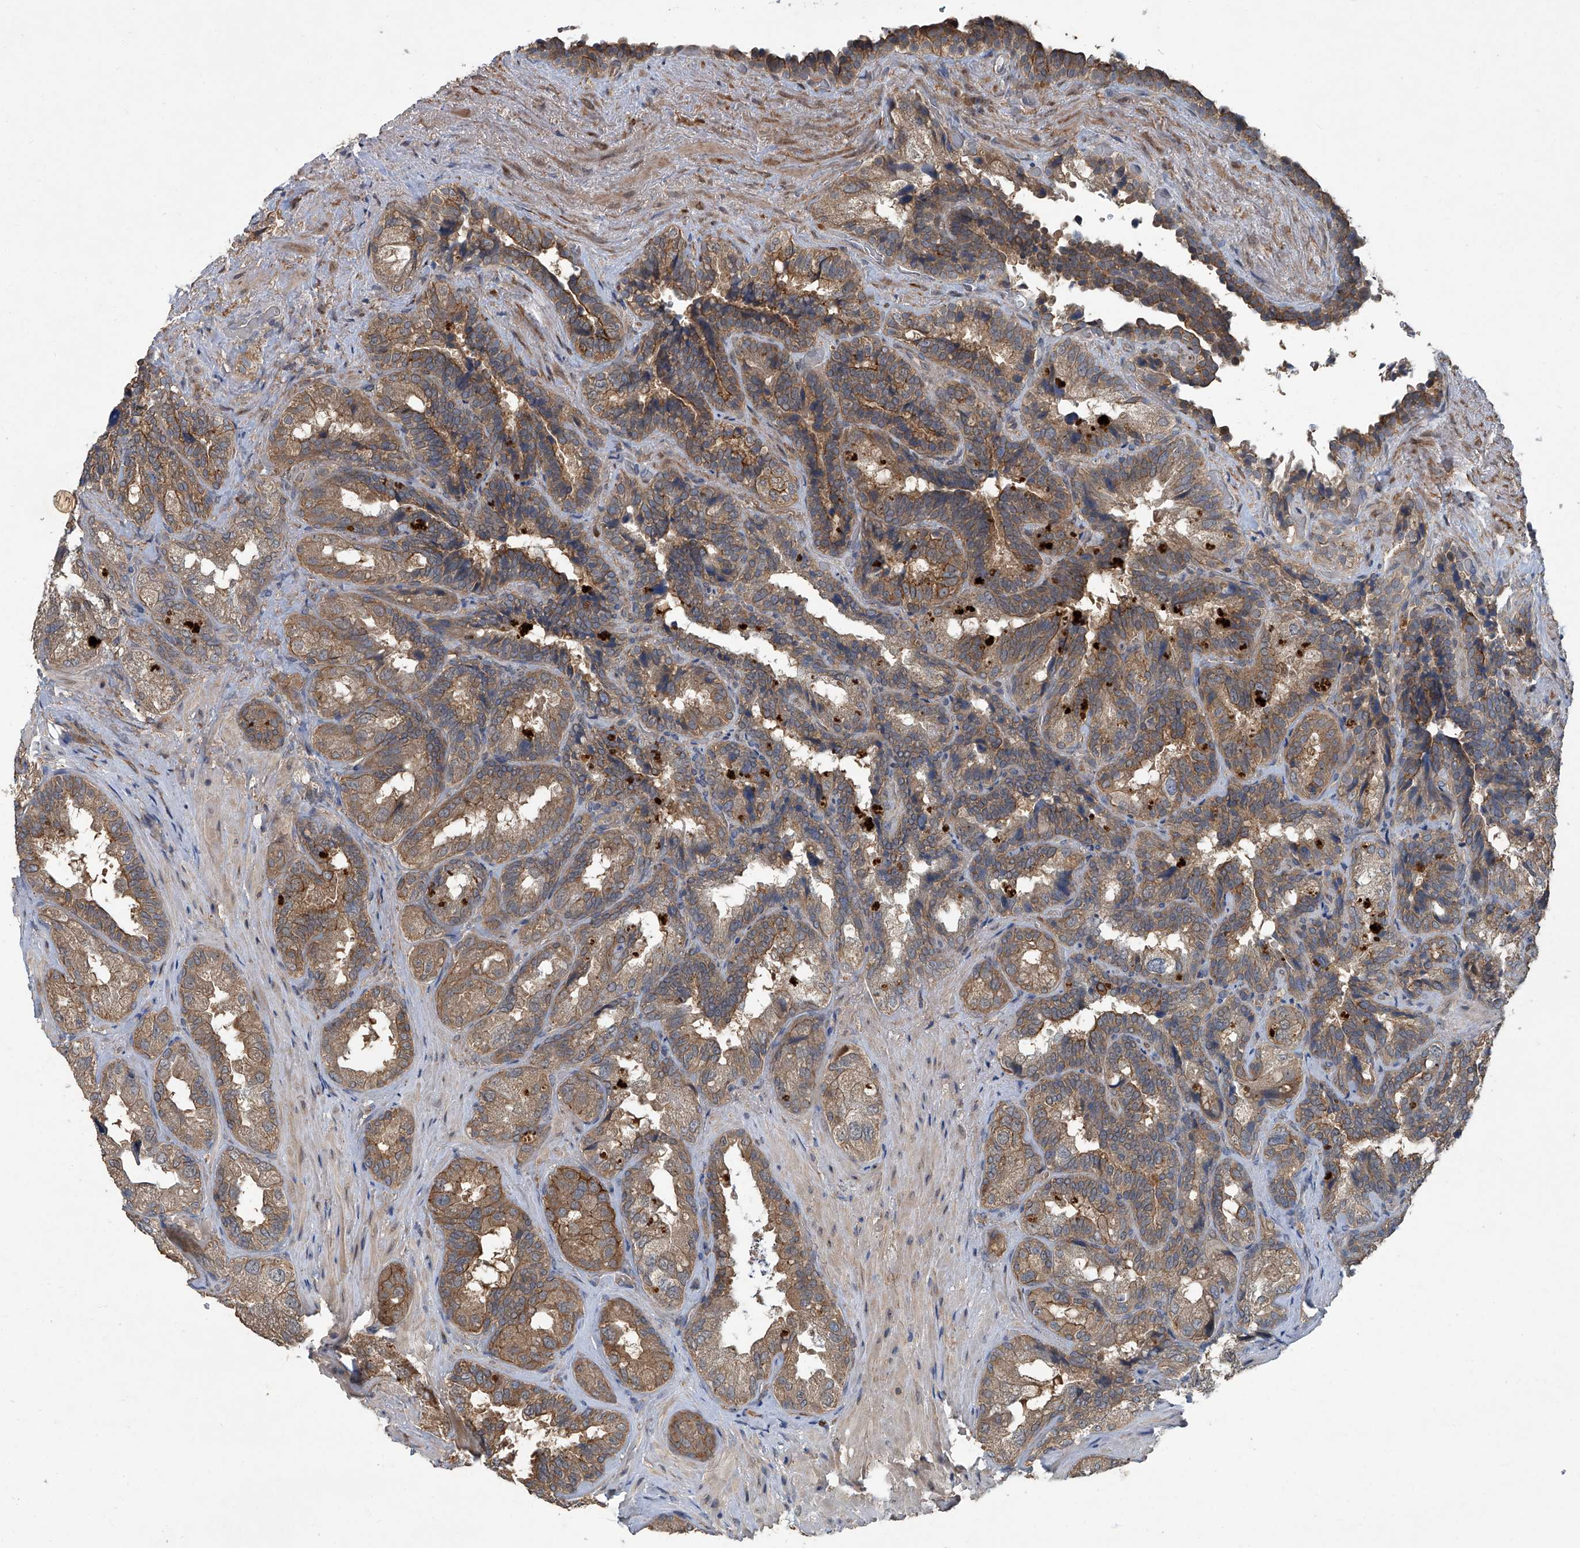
{"staining": {"intensity": "moderate", "quantity": ">75%", "location": "cytoplasmic/membranous"}, "tissue": "seminal vesicle", "cell_type": "Glandular cells", "image_type": "normal", "snomed": [{"axis": "morphology", "description": "Normal tissue, NOS"}, {"axis": "topography", "description": "Seminal veicle"}, {"axis": "topography", "description": "Peripheral nerve tissue"}], "caption": "High-power microscopy captured an IHC photomicrograph of unremarkable seminal vesicle, revealing moderate cytoplasmic/membranous staining in approximately >75% of glandular cells.", "gene": "ANKRD34A", "patient": {"sex": "male", "age": 63}}